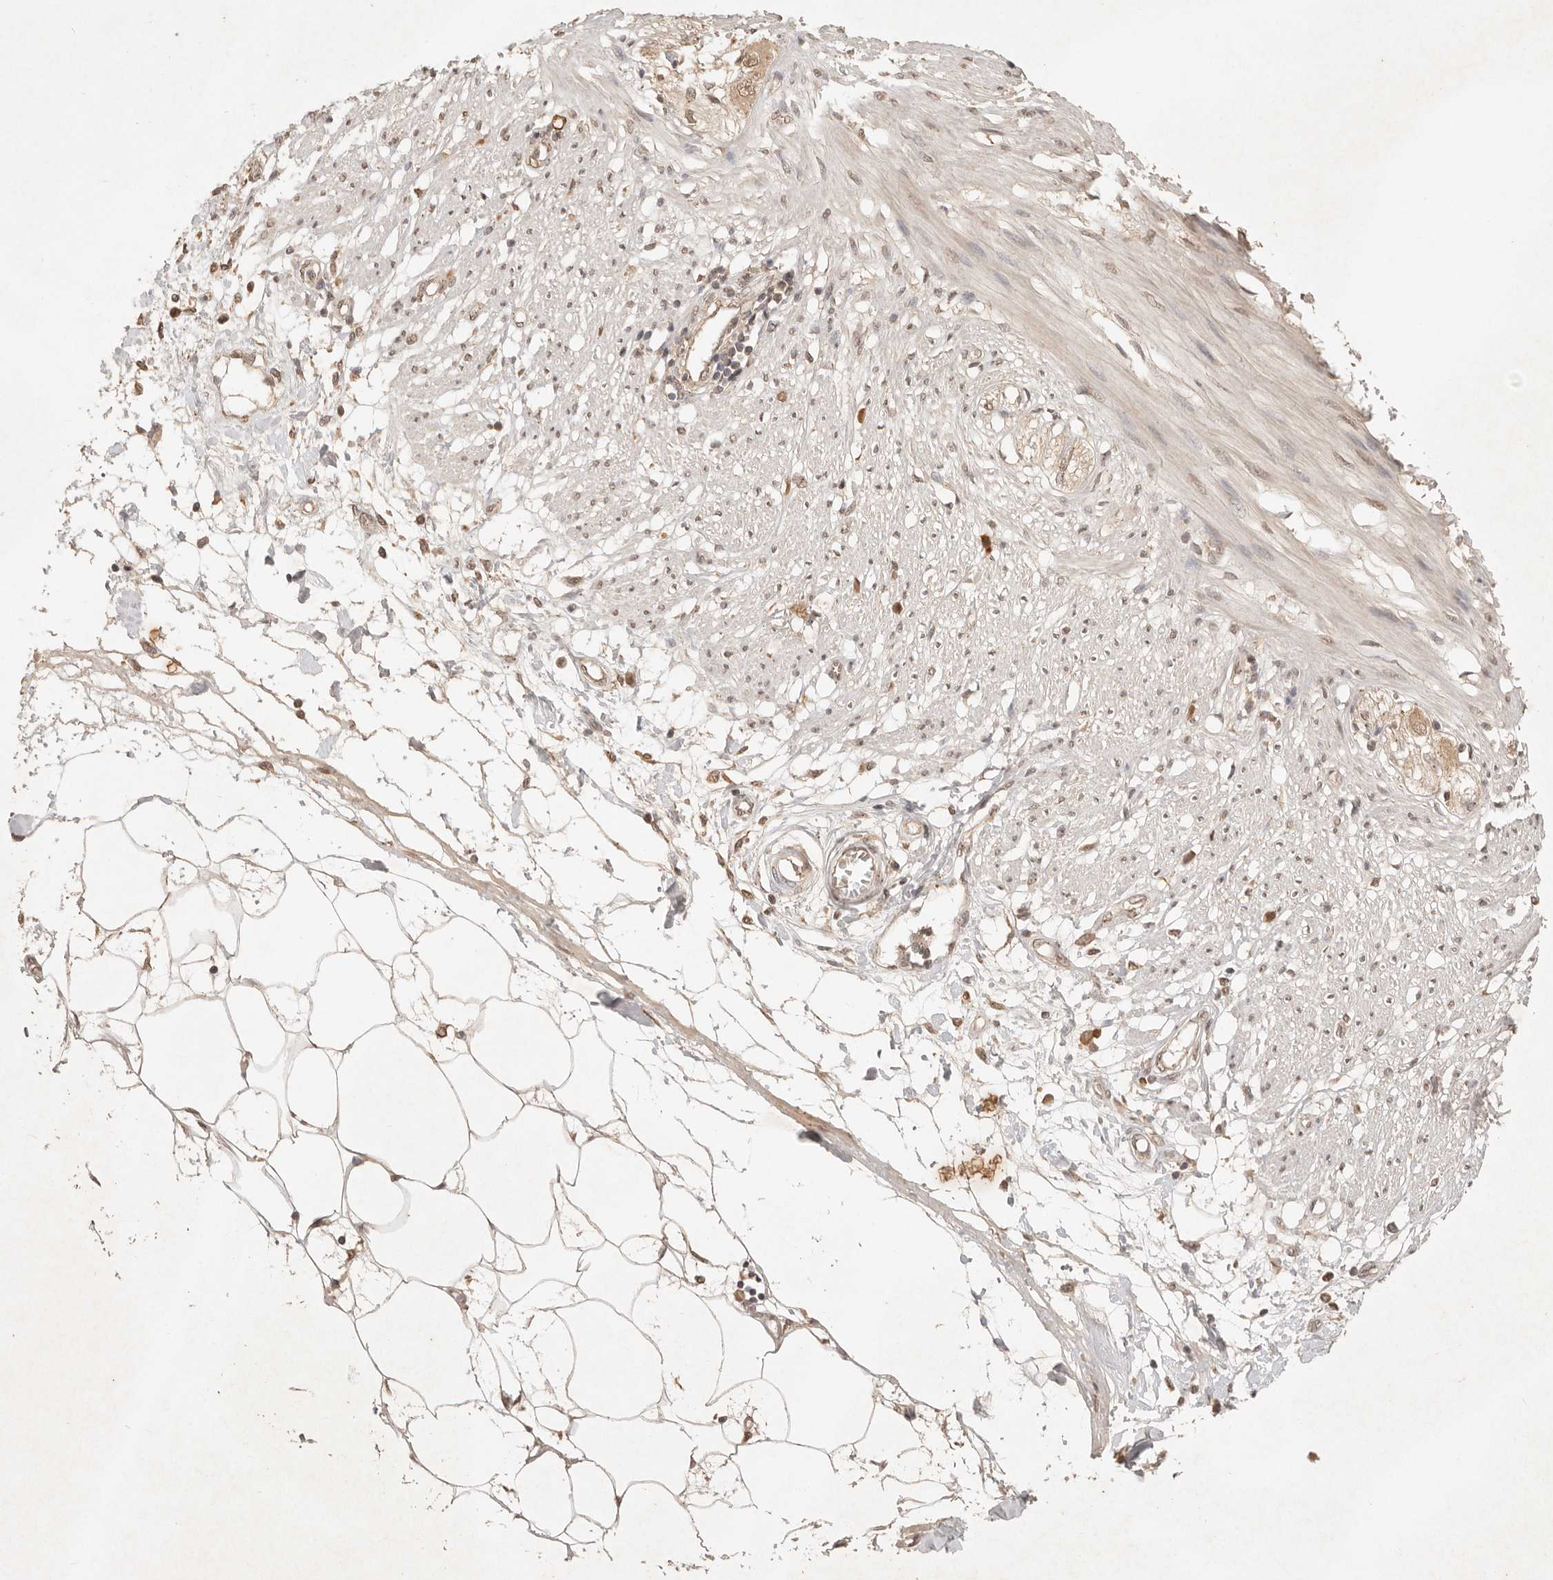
{"staining": {"intensity": "weak", "quantity": "25%-75%", "location": "cytoplasmic/membranous,nuclear"}, "tissue": "smooth muscle", "cell_type": "Smooth muscle cells", "image_type": "normal", "snomed": [{"axis": "morphology", "description": "Normal tissue, NOS"}, {"axis": "morphology", "description": "Adenocarcinoma, NOS"}, {"axis": "topography", "description": "Smooth muscle"}, {"axis": "topography", "description": "Colon"}], "caption": "The image reveals a brown stain indicating the presence of a protein in the cytoplasmic/membranous,nuclear of smooth muscle cells in smooth muscle.", "gene": "LMO4", "patient": {"sex": "male", "age": 14}}